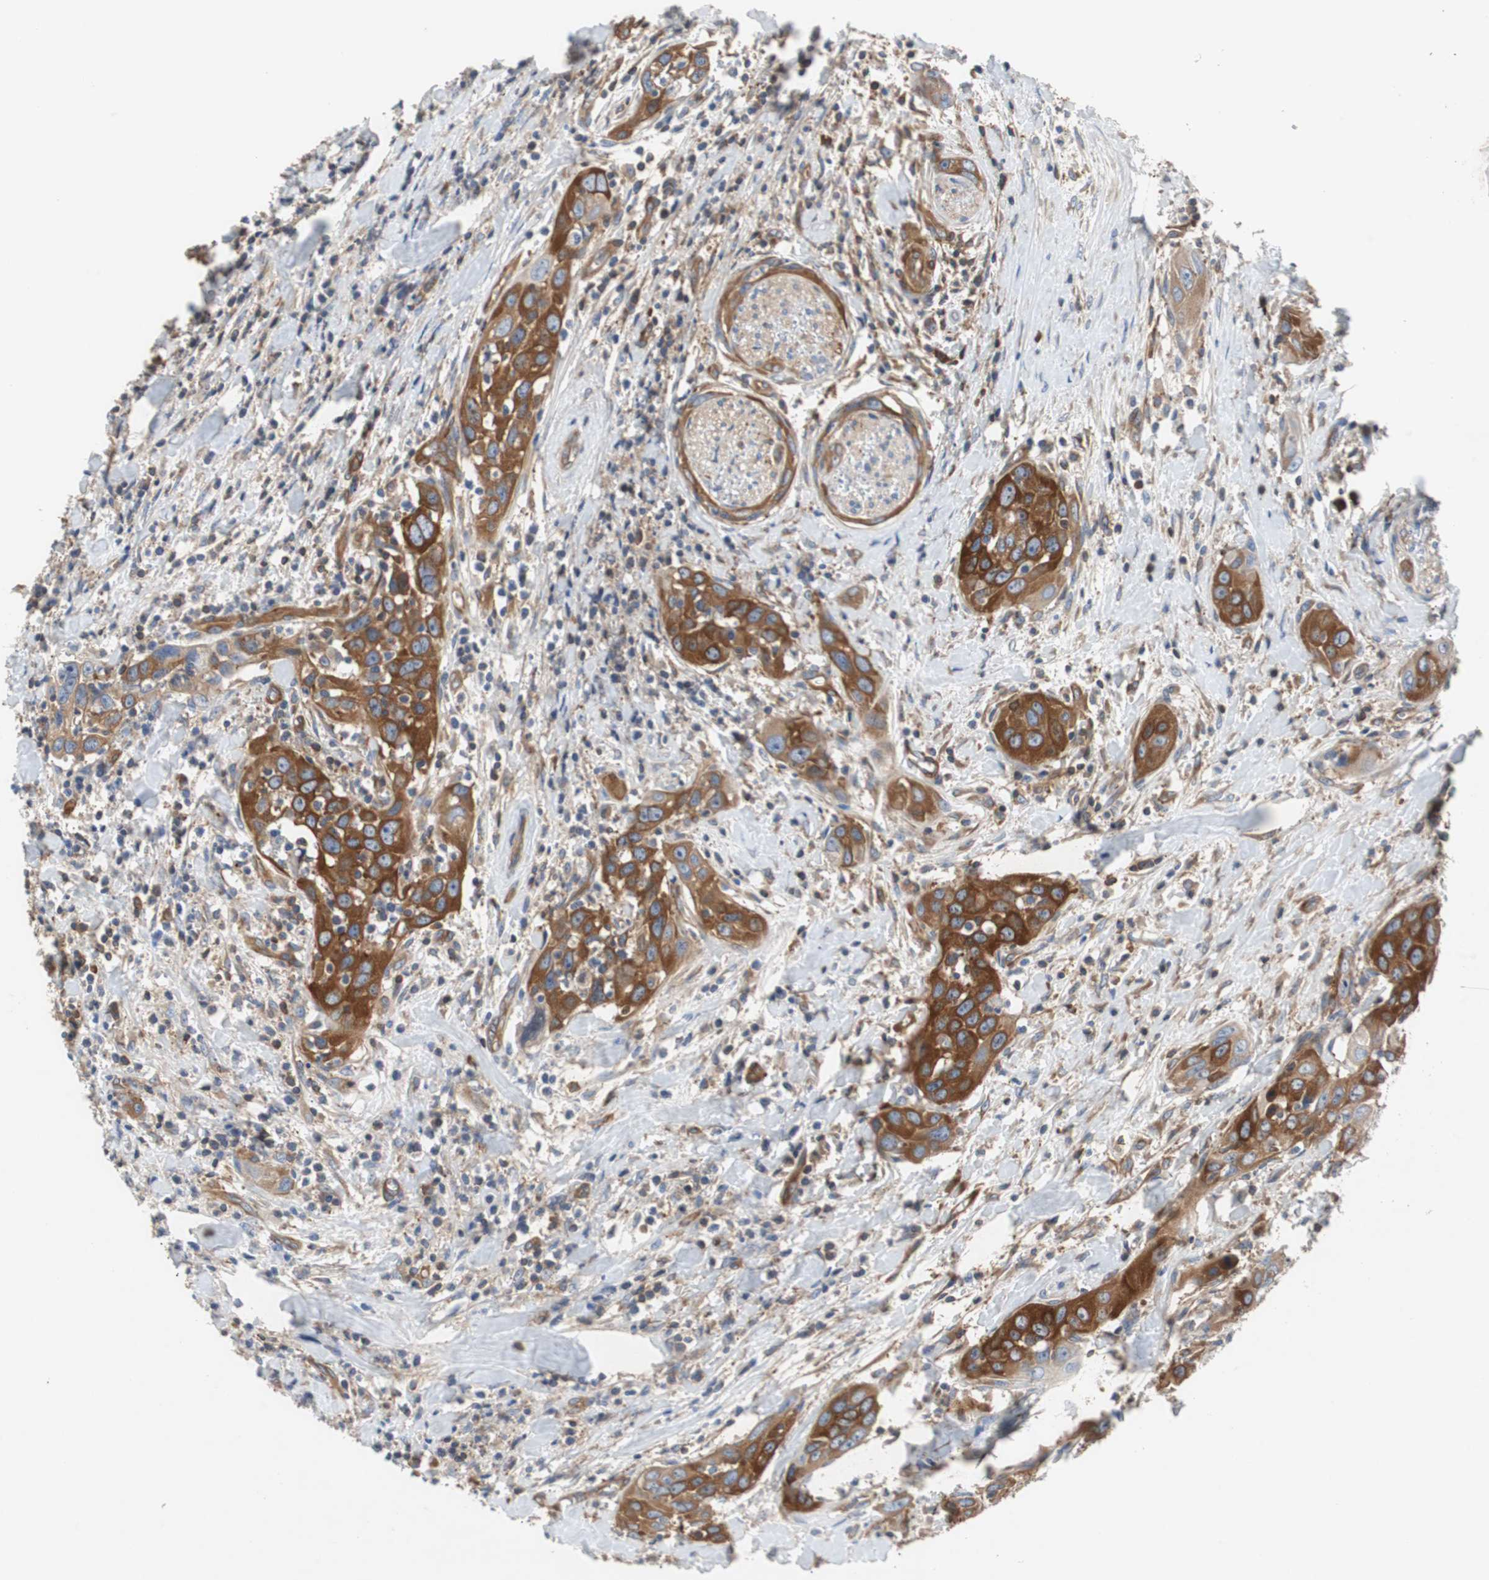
{"staining": {"intensity": "strong", "quantity": "25%-75%", "location": "cytoplasmic/membranous"}, "tissue": "head and neck cancer", "cell_type": "Tumor cells", "image_type": "cancer", "snomed": [{"axis": "morphology", "description": "Squamous cell carcinoma, NOS"}, {"axis": "topography", "description": "Oral tissue"}, {"axis": "topography", "description": "Head-Neck"}], "caption": "The histopathology image reveals a brown stain indicating the presence of a protein in the cytoplasmic/membranous of tumor cells in head and neck squamous cell carcinoma.", "gene": "GYS1", "patient": {"sex": "female", "age": 50}}